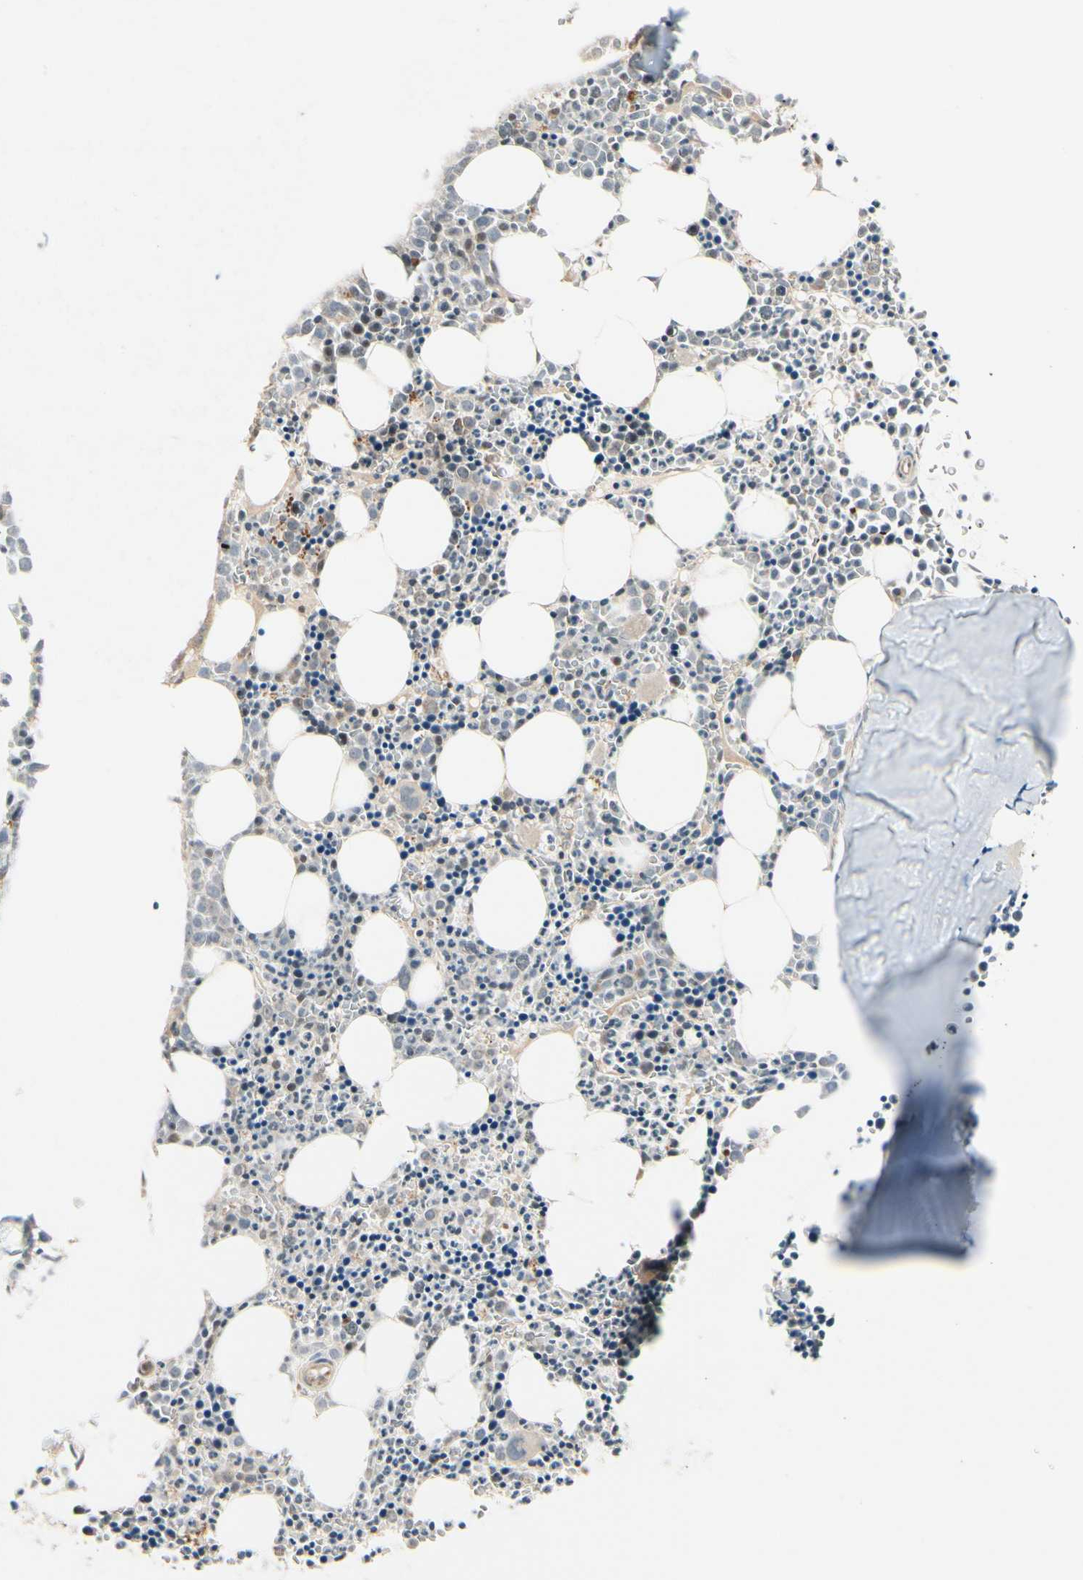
{"staining": {"intensity": "weak", "quantity": "<25%", "location": "cytoplasmic/membranous,nuclear"}, "tissue": "bone marrow", "cell_type": "Hematopoietic cells", "image_type": "normal", "snomed": [{"axis": "morphology", "description": "Normal tissue, NOS"}, {"axis": "morphology", "description": "Inflammation, NOS"}, {"axis": "topography", "description": "Bone marrow"}], "caption": "IHC of unremarkable human bone marrow reveals no positivity in hematopoietic cells. (DAB immunohistochemistry, high magnification).", "gene": "SVBP", "patient": {"sex": "female", "age": 17}}